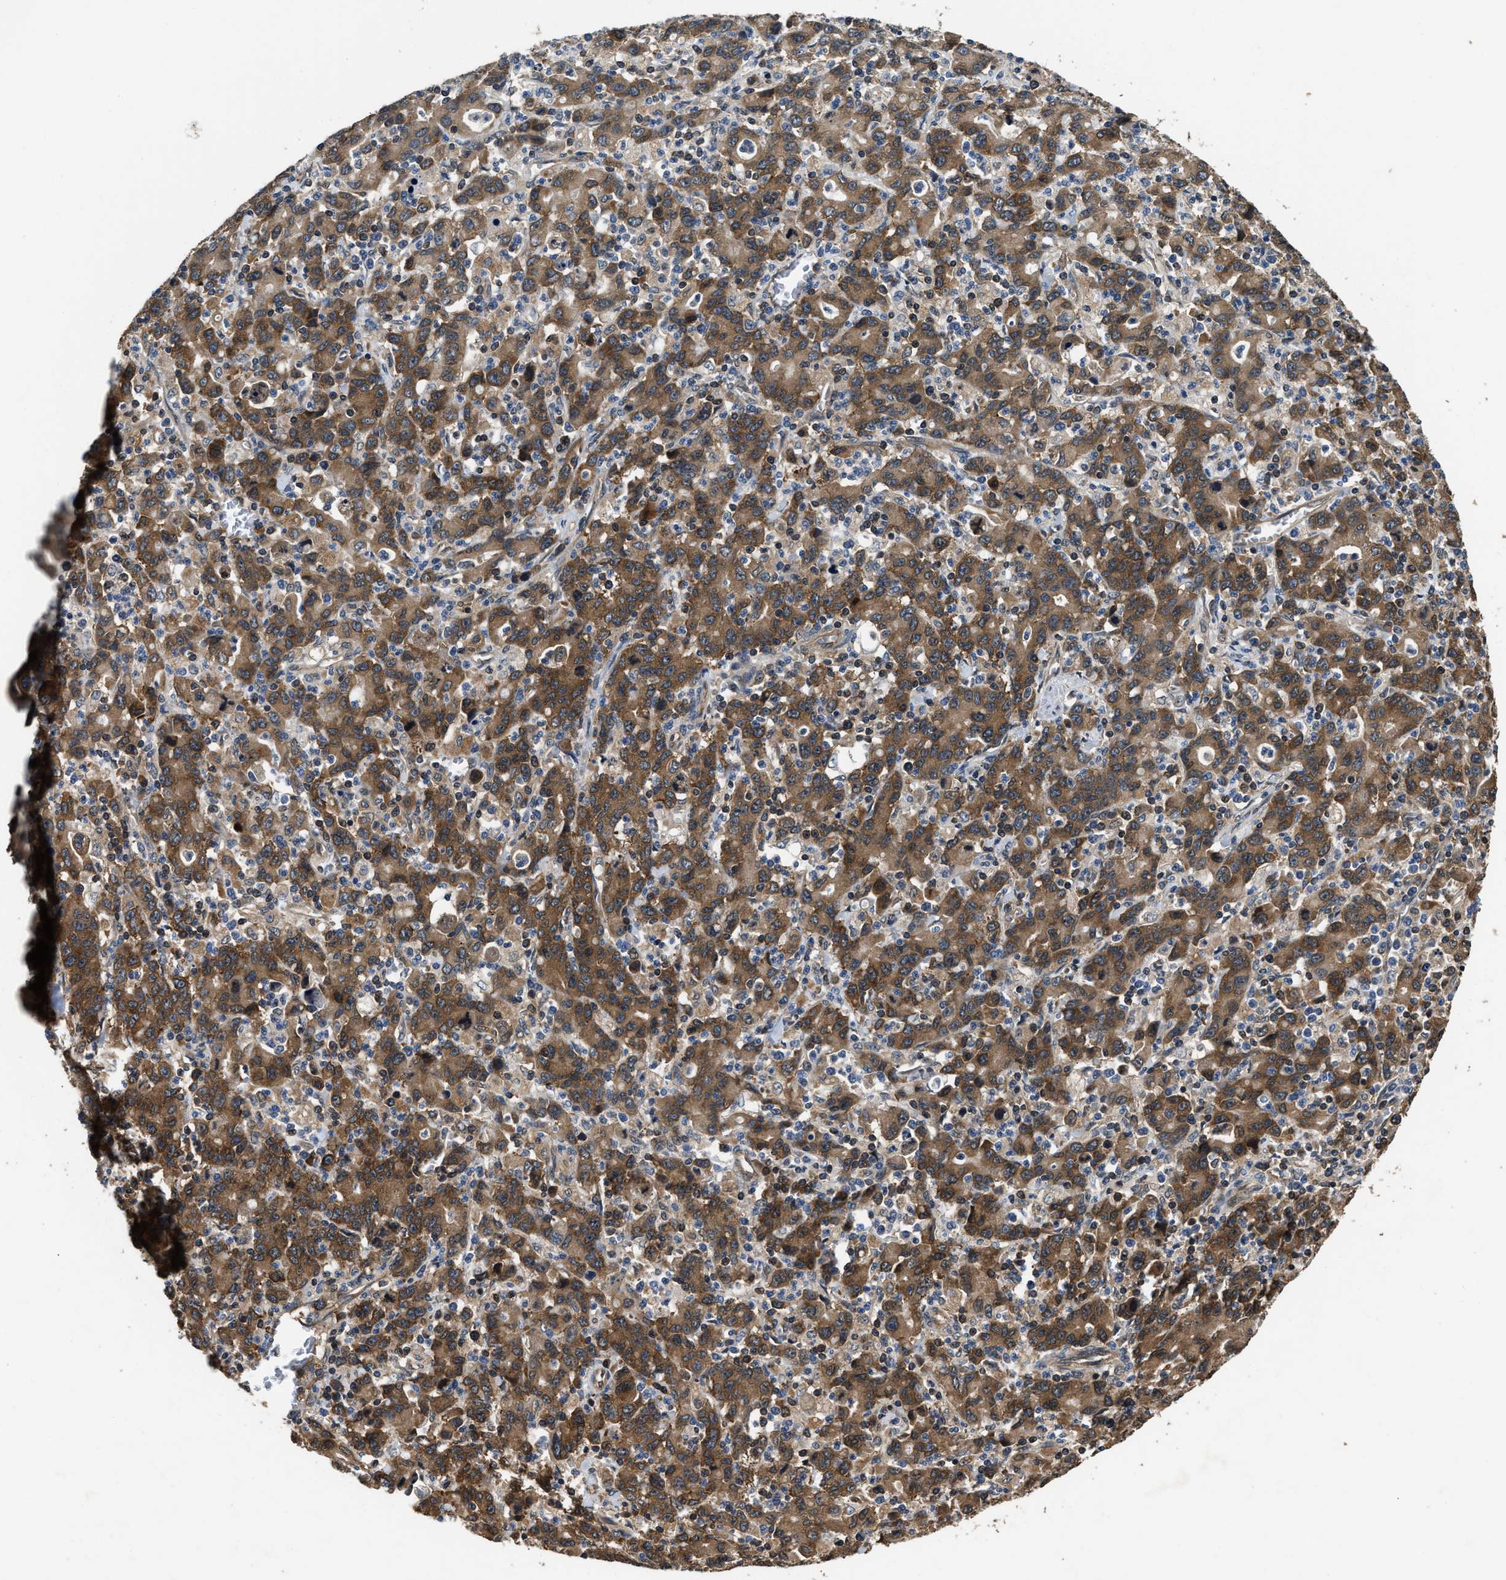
{"staining": {"intensity": "moderate", "quantity": ">75%", "location": "cytoplasmic/membranous"}, "tissue": "stomach cancer", "cell_type": "Tumor cells", "image_type": "cancer", "snomed": [{"axis": "morphology", "description": "Adenocarcinoma, NOS"}, {"axis": "topography", "description": "Stomach, upper"}], "caption": "Tumor cells reveal medium levels of moderate cytoplasmic/membranous staining in about >75% of cells in human stomach cancer (adenocarcinoma).", "gene": "DNAJC2", "patient": {"sex": "male", "age": 69}}